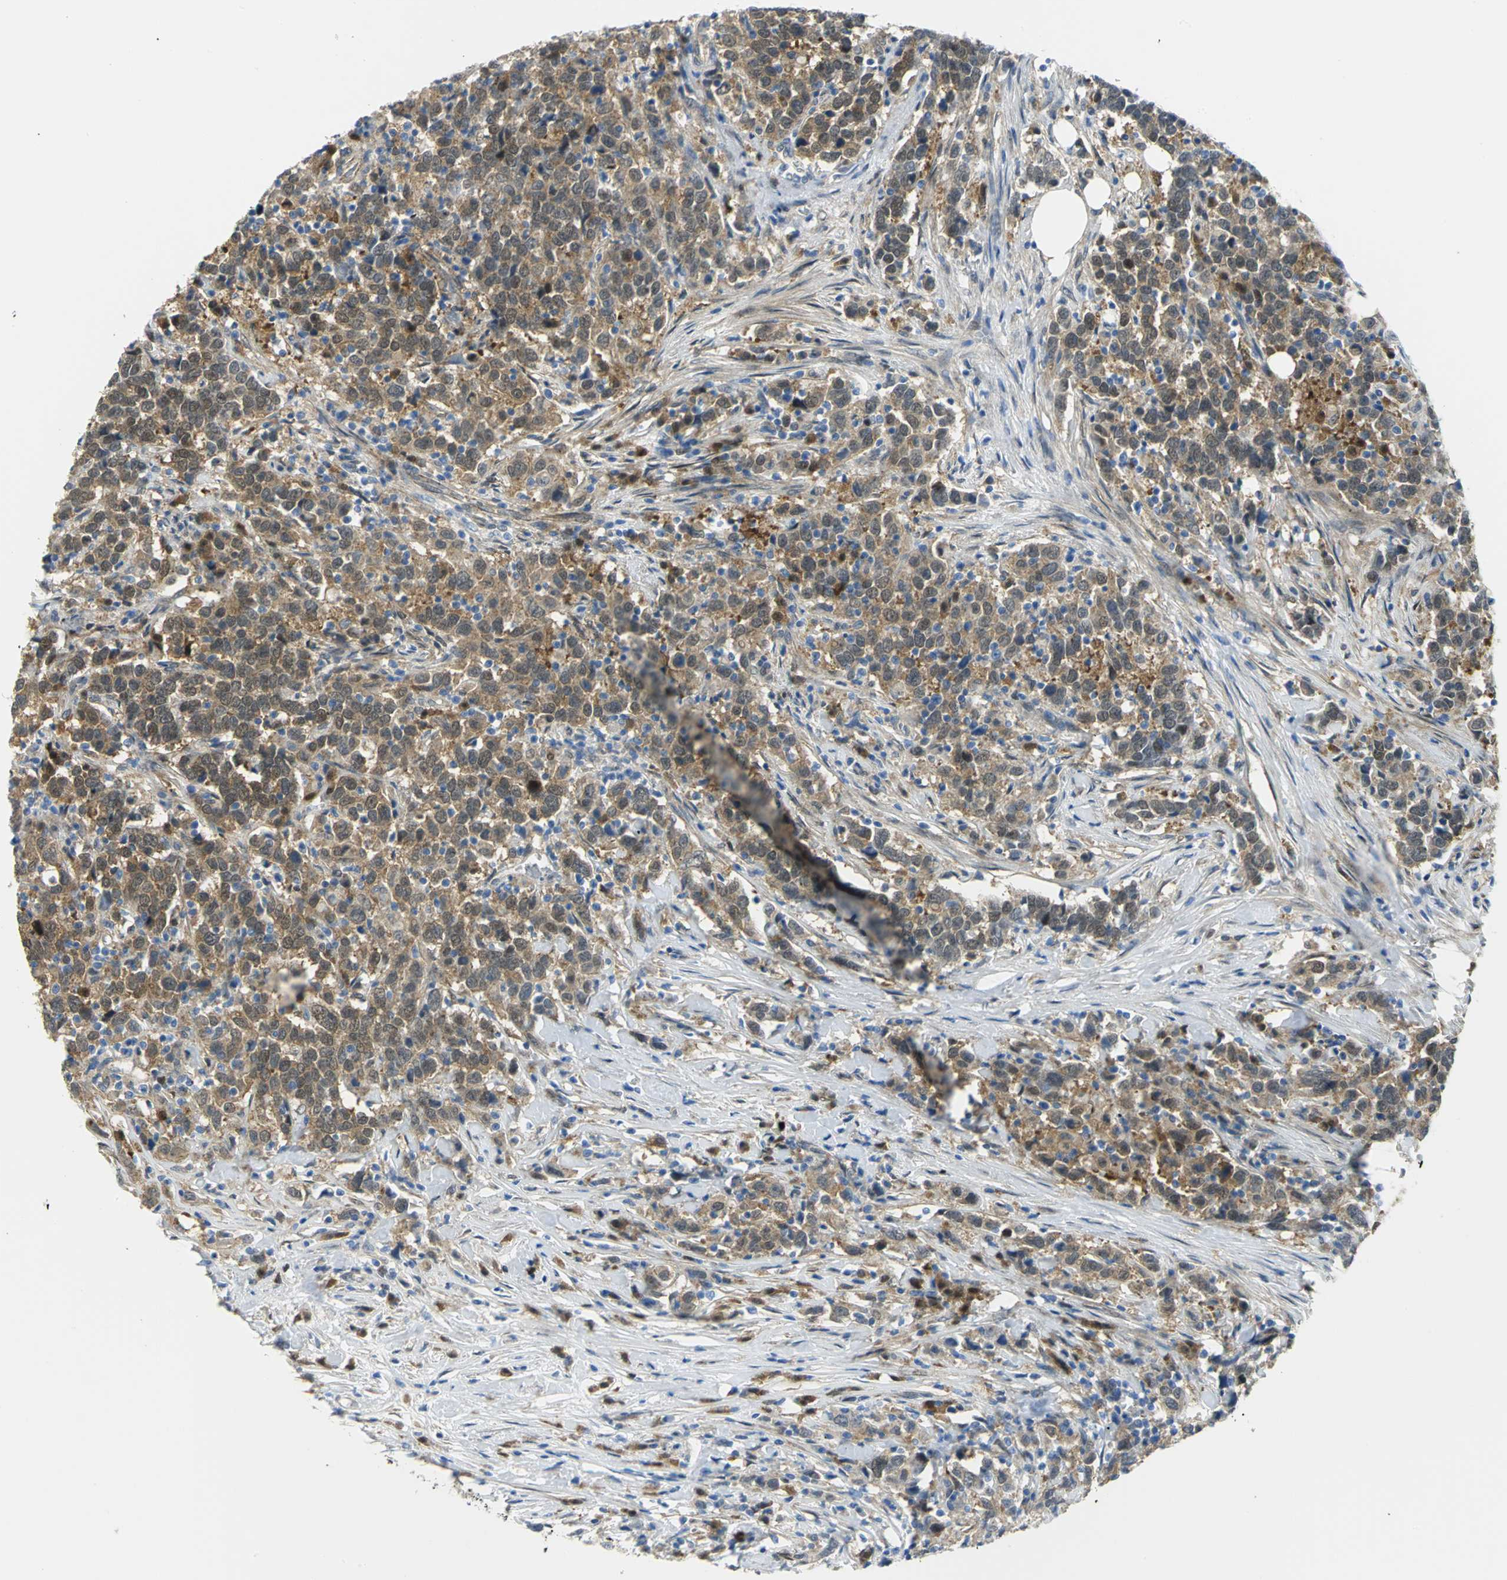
{"staining": {"intensity": "moderate", "quantity": ">75%", "location": "cytoplasmic/membranous"}, "tissue": "urothelial cancer", "cell_type": "Tumor cells", "image_type": "cancer", "snomed": [{"axis": "morphology", "description": "Urothelial carcinoma, High grade"}, {"axis": "topography", "description": "Urinary bladder"}], "caption": "Protein expression analysis of human urothelial carcinoma (high-grade) reveals moderate cytoplasmic/membranous positivity in approximately >75% of tumor cells.", "gene": "PGM3", "patient": {"sex": "male", "age": 61}}